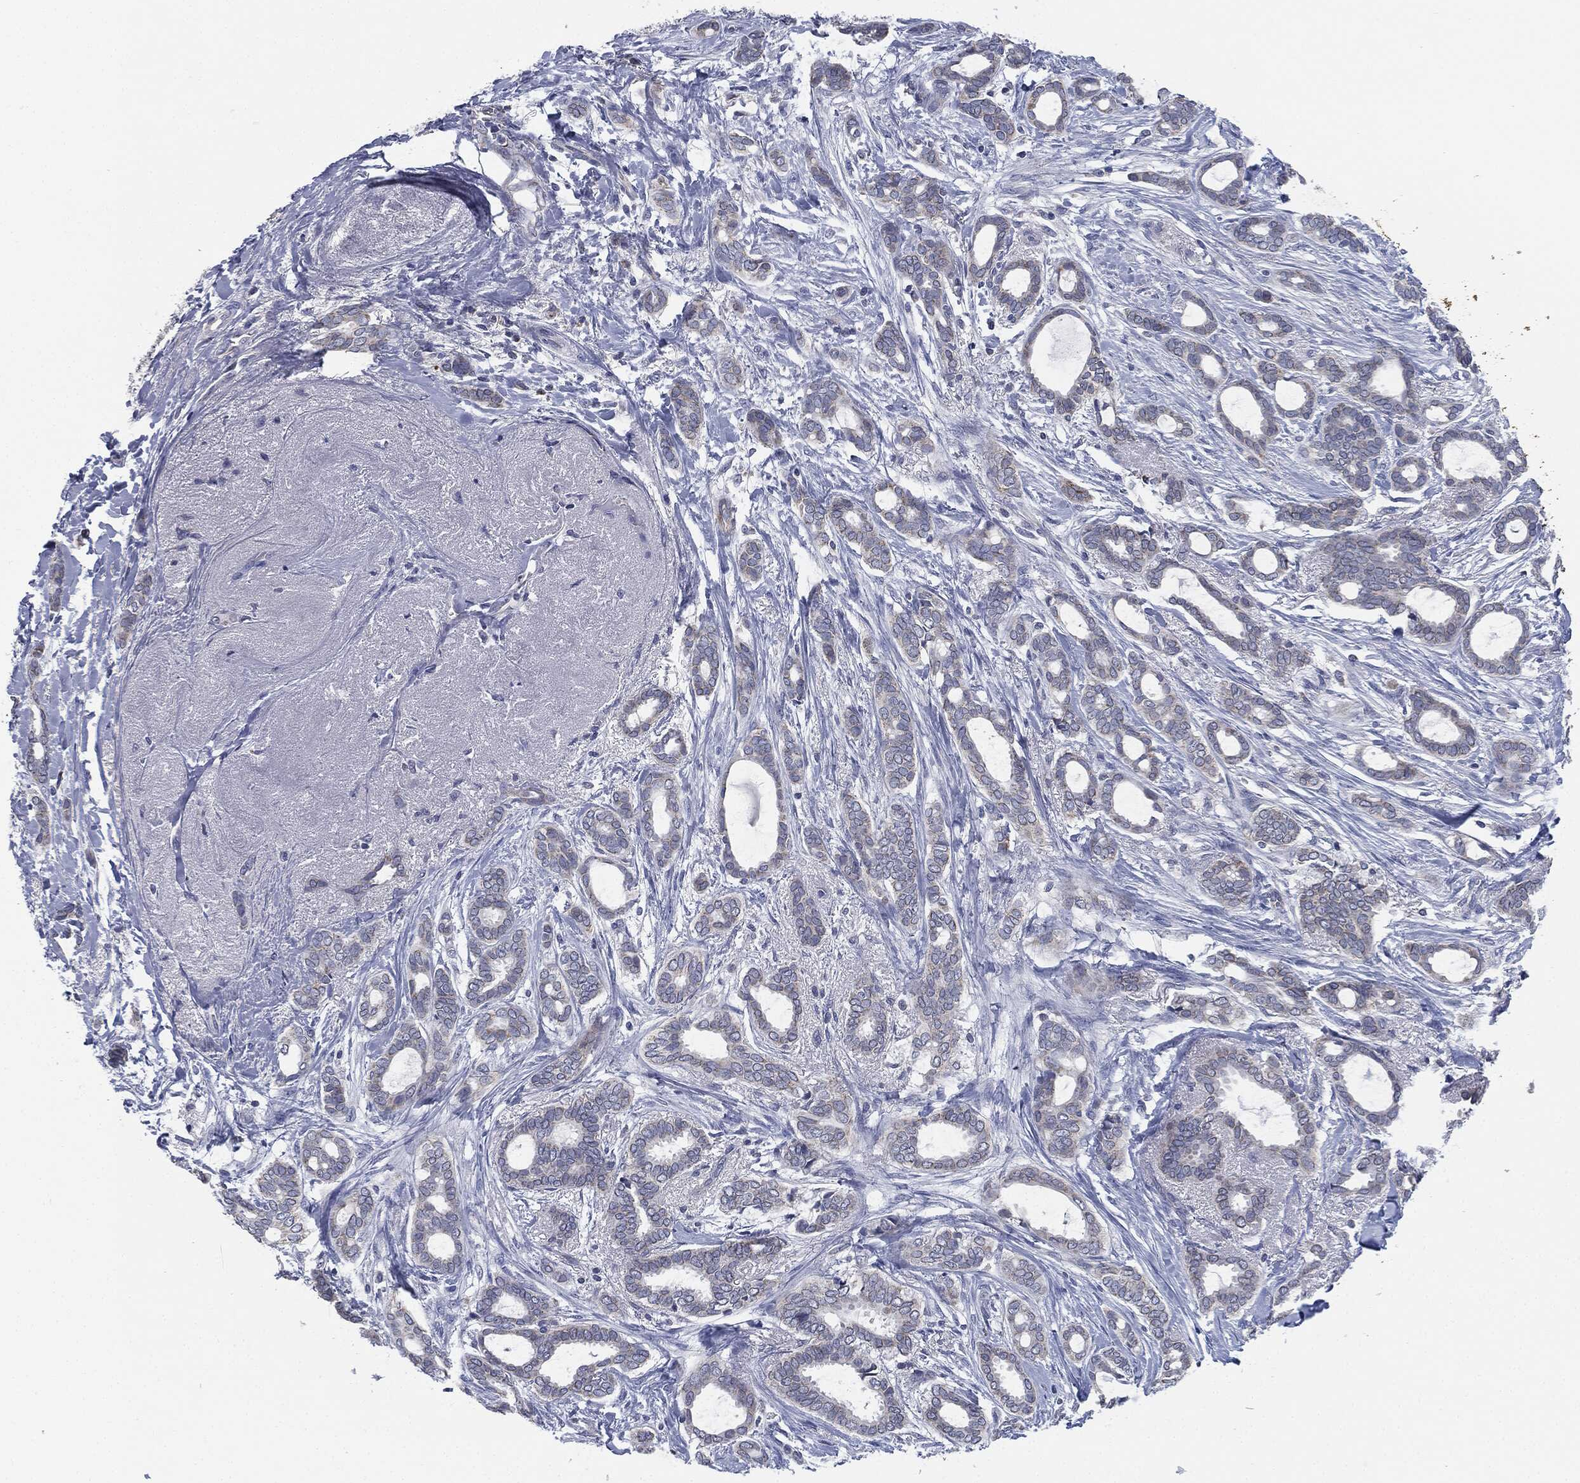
{"staining": {"intensity": "negative", "quantity": "none", "location": "none"}, "tissue": "breast cancer", "cell_type": "Tumor cells", "image_type": "cancer", "snomed": [{"axis": "morphology", "description": "Duct carcinoma"}, {"axis": "topography", "description": "Breast"}], "caption": "This histopathology image is of breast intraductal carcinoma stained with immunohistochemistry to label a protein in brown with the nuclei are counter-stained blue. There is no staining in tumor cells.", "gene": "SIGLEC9", "patient": {"sex": "female", "age": 51}}